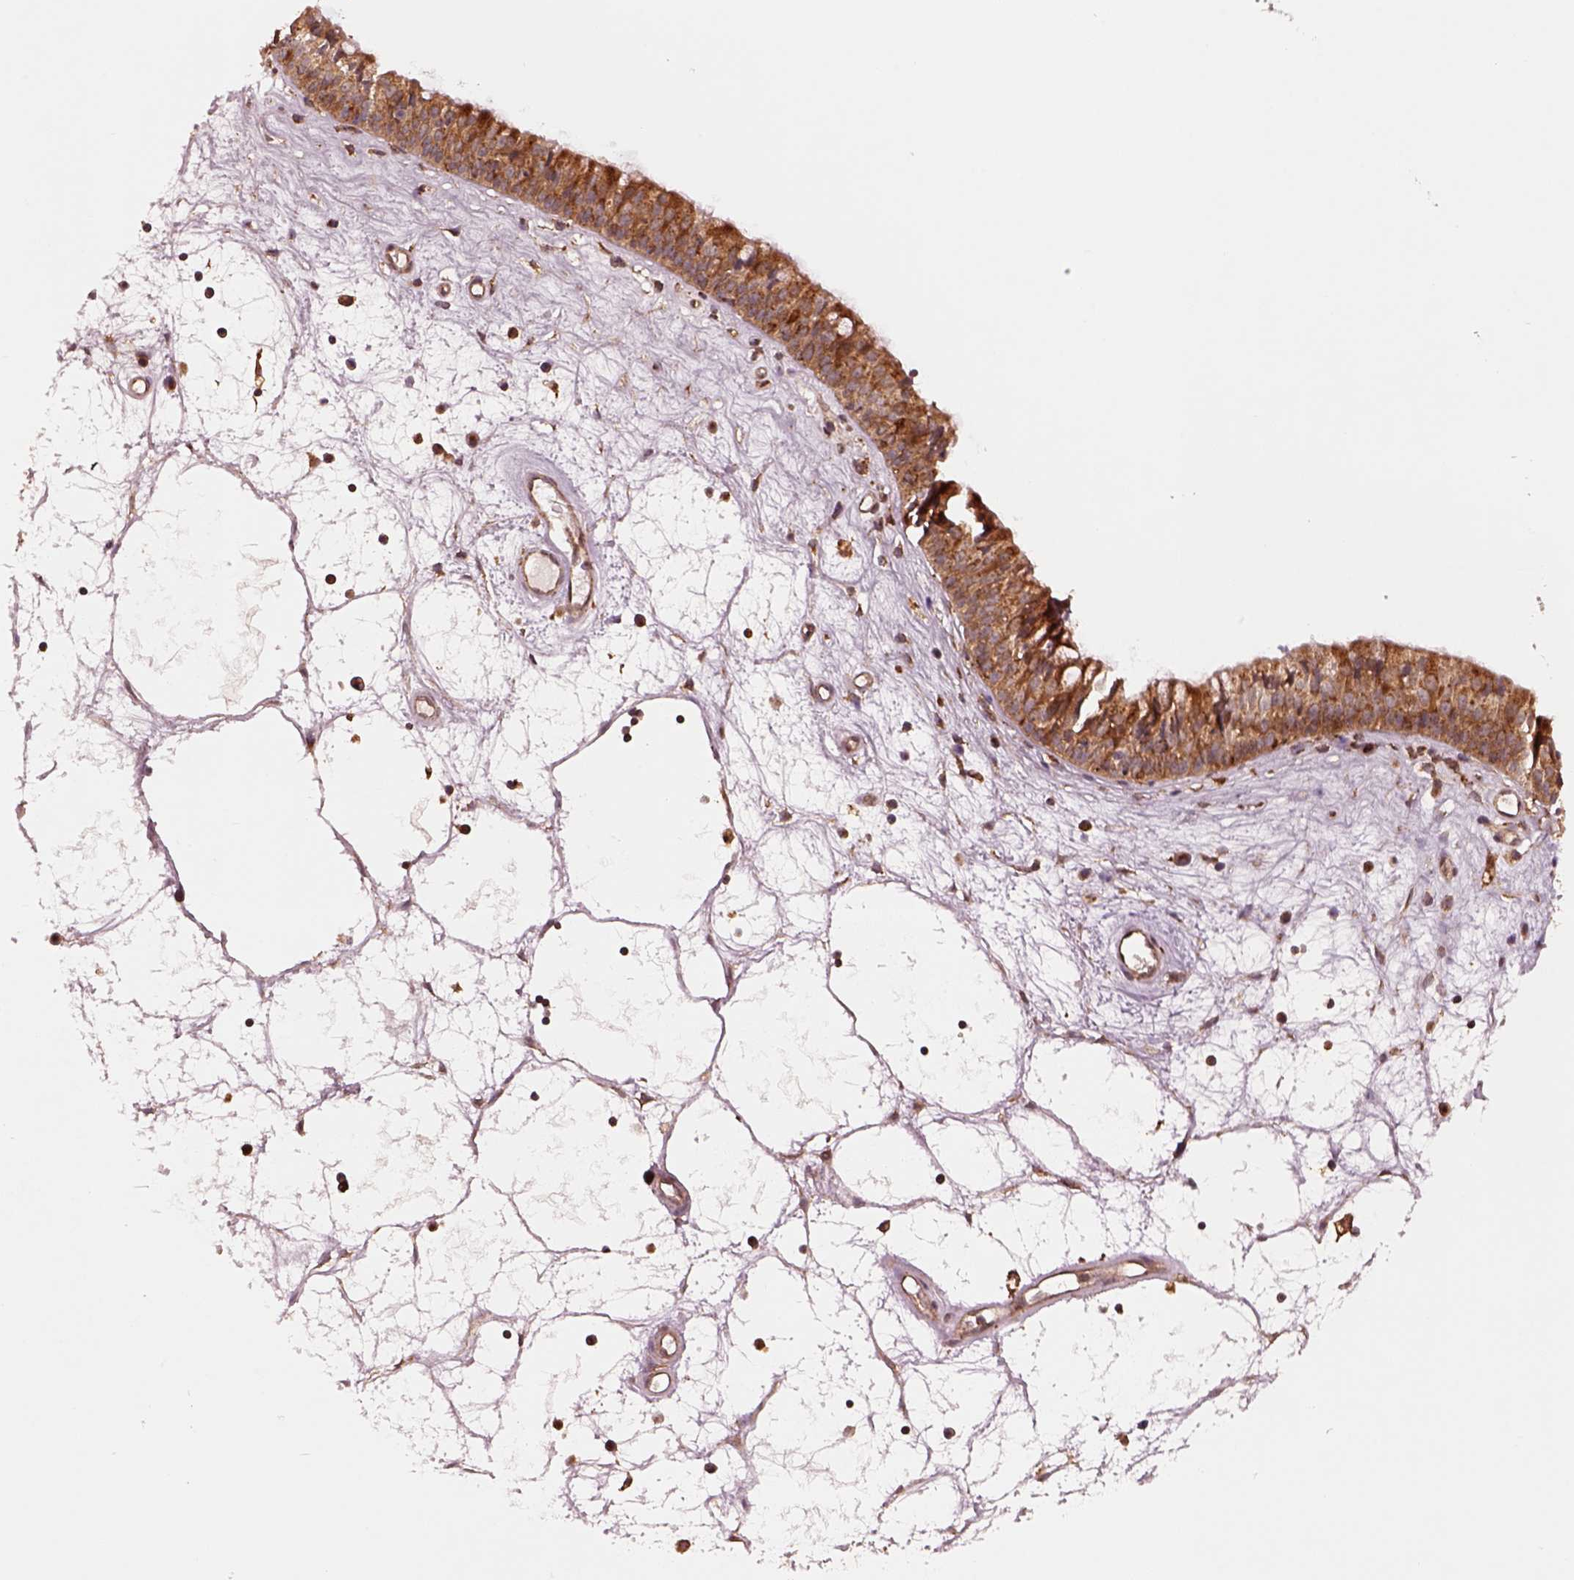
{"staining": {"intensity": "strong", "quantity": ">75%", "location": "cytoplasmic/membranous"}, "tissue": "nasopharynx", "cell_type": "Respiratory epithelial cells", "image_type": "normal", "snomed": [{"axis": "morphology", "description": "Normal tissue, NOS"}, {"axis": "topography", "description": "Nasopharynx"}], "caption": "Immunohistochemical staining of benign human nasopharynx reveals >75% levels of strong cytoplasmic/membranous protein expression in about >75% of respiratory epithelial cells. (Brightfield microscopy of DAB IHC at high magnification).", "gene": "WASHC2A", "patient": {"sex": "male", "age": 69}}